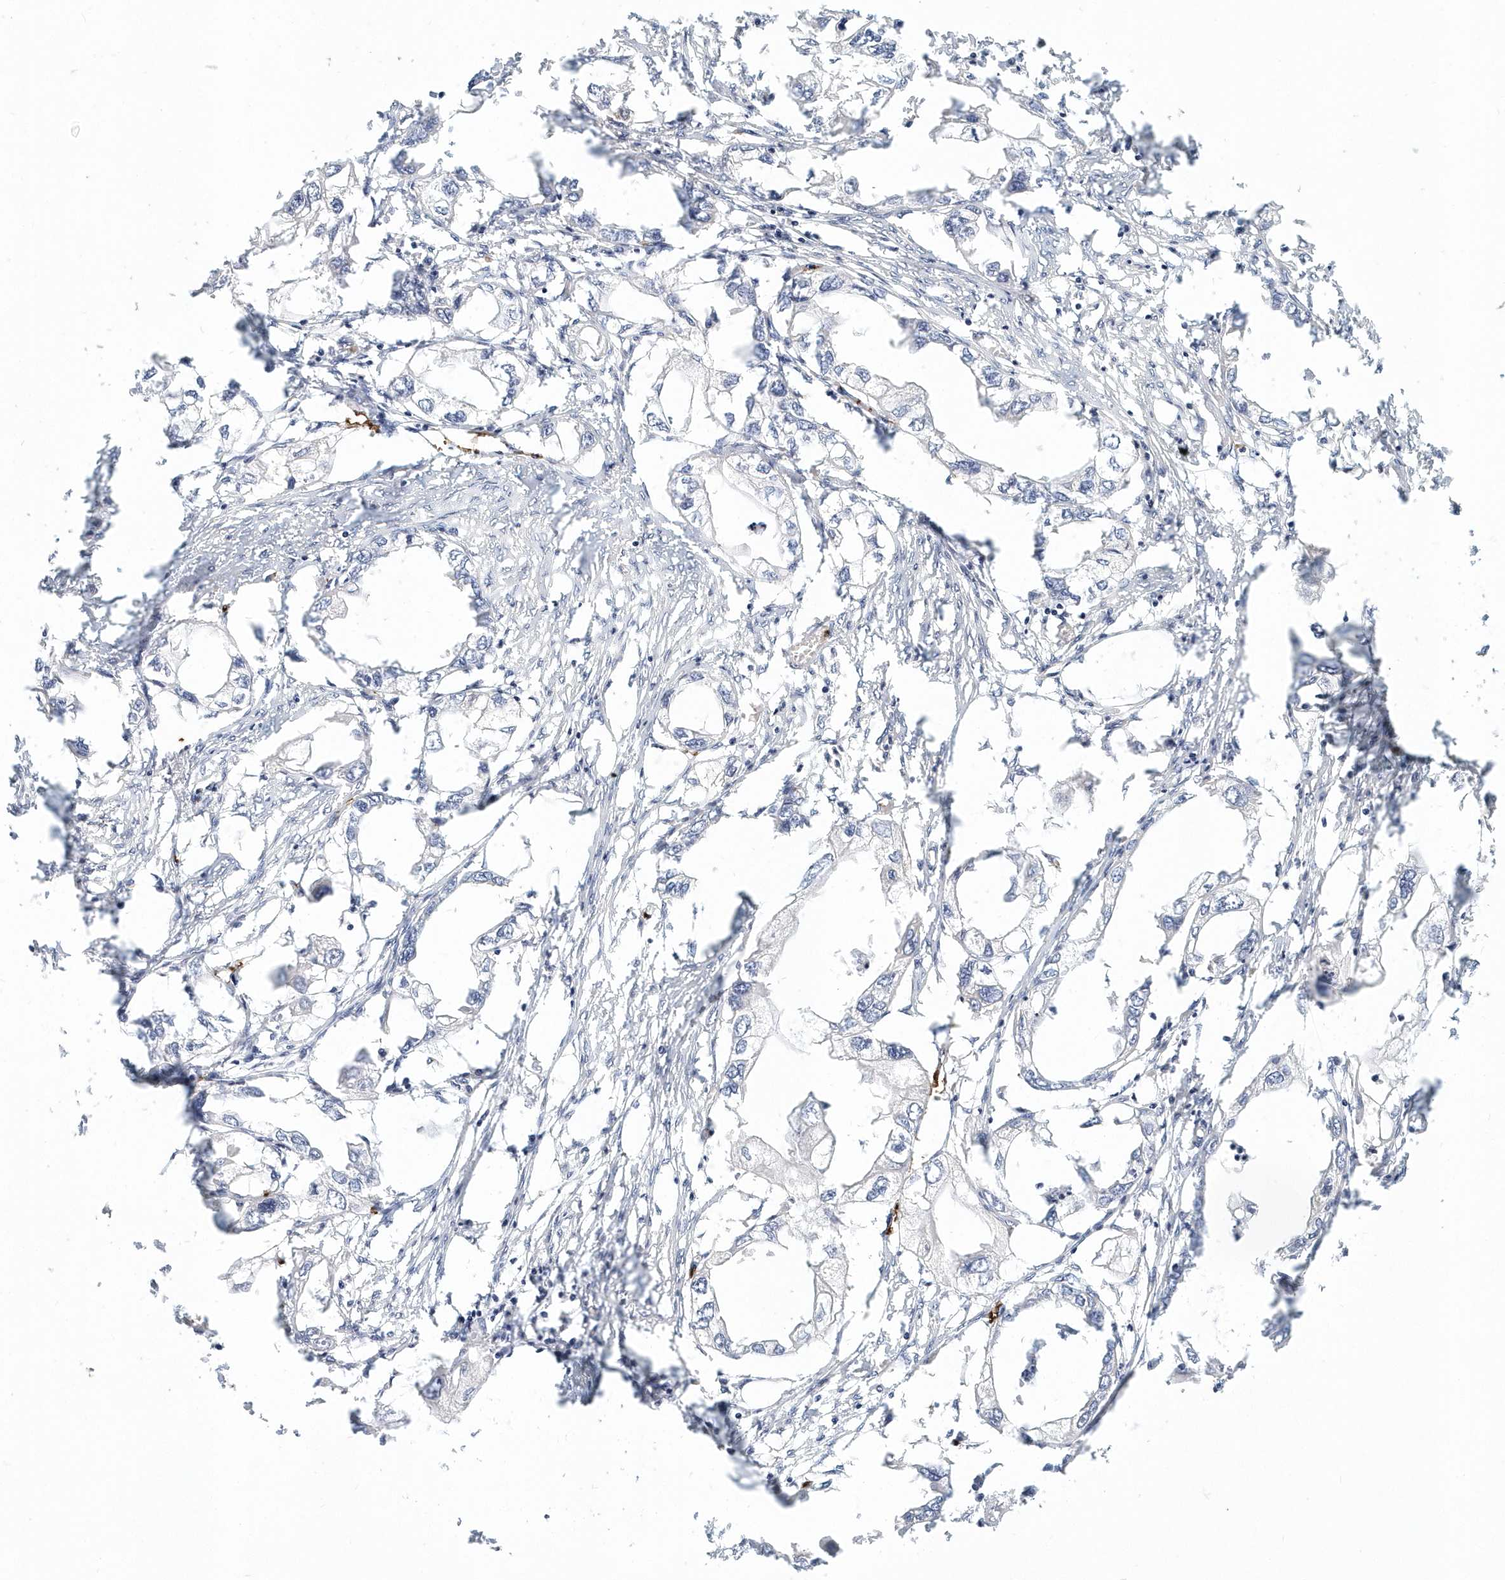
{"staining": {"intensity": "negative", "quantity": "none", "location": "none"}, "tissue": "endometrial cancer", "cell_type": "Tumor cells", "image_type": "cancer", "snomed": [{"axis": "morphology", "description": "Adenocarcinoma, NOS"}, {"axis": "morphology", "description": "Adenocarcinoma, metastatic, NOS"}, {"axis": "topography", "description": "Adipose tissue"}, {"axis": "topography", "description": "Endometrium"}], "caption": "The histopathology image shows no significant positivity in tumor cells of endometrial cancer.", "gene": "ITGA2B", "patient": {"sex": "female", "age": 67}}